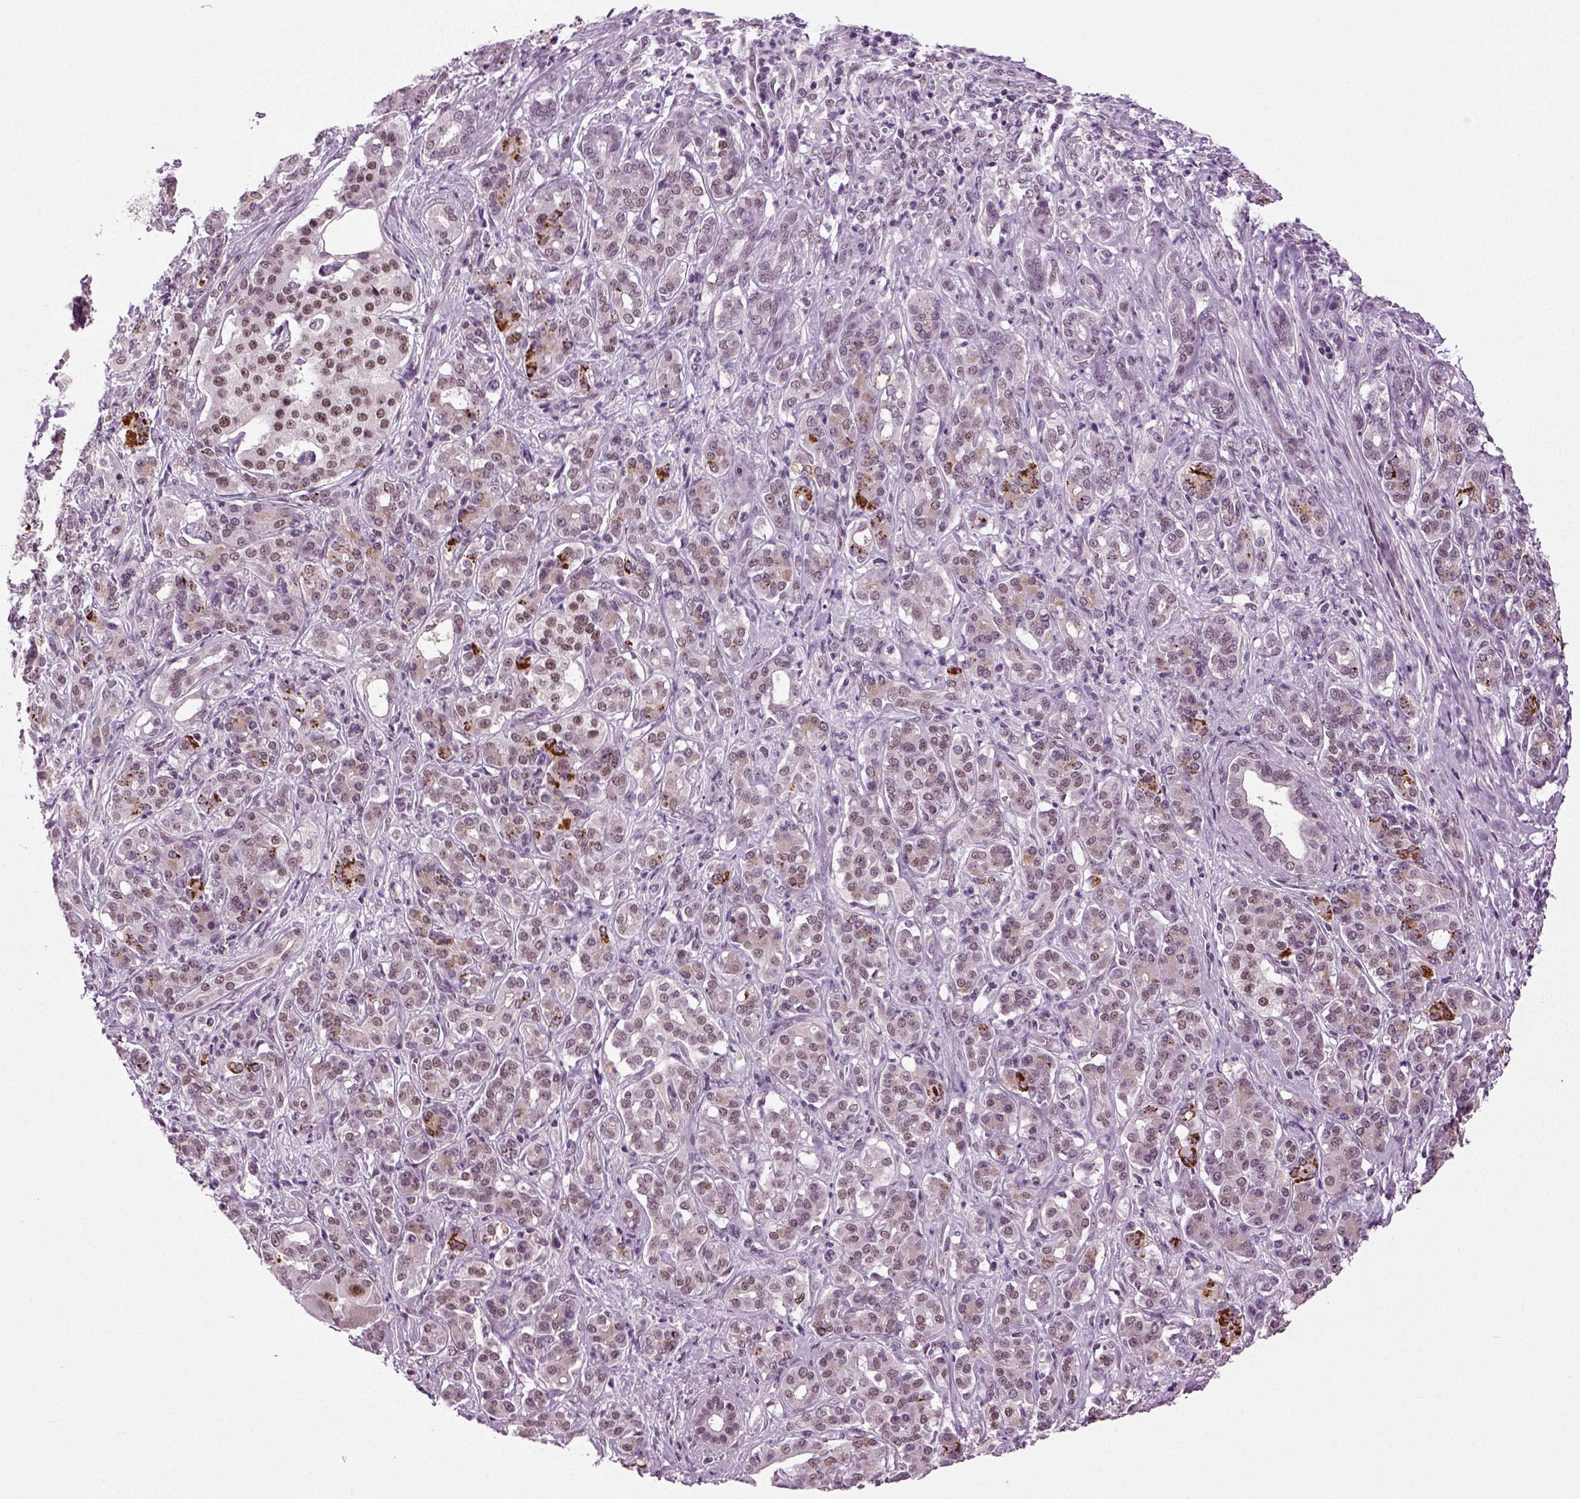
{"staining": {"intensity": "strong", "quantity": "25%-75%", "location": "nuclear"}, "tissue": "pancreatic cancer", "cell_type": "Tumor cells", "image_type": "cancer", "snomed": [{"axis": "morphology", "description": "Normal tissue, NOS"}, {"axis": "morphology", "description": "Inflammation, NOS"}, {"axis": "morphology", "description": "Adenocarcinoma, NOS"}, {"axis": "topography", "description": "Pancreas"}], "caption": "Protein staining of pancreatic cancer (adenocarcinoma) tissue shows strong nuclear expression in about 25%-75% of tumor cells.", "gene": "RCOR3", "patient": {"sex": "male", "age": 57}}